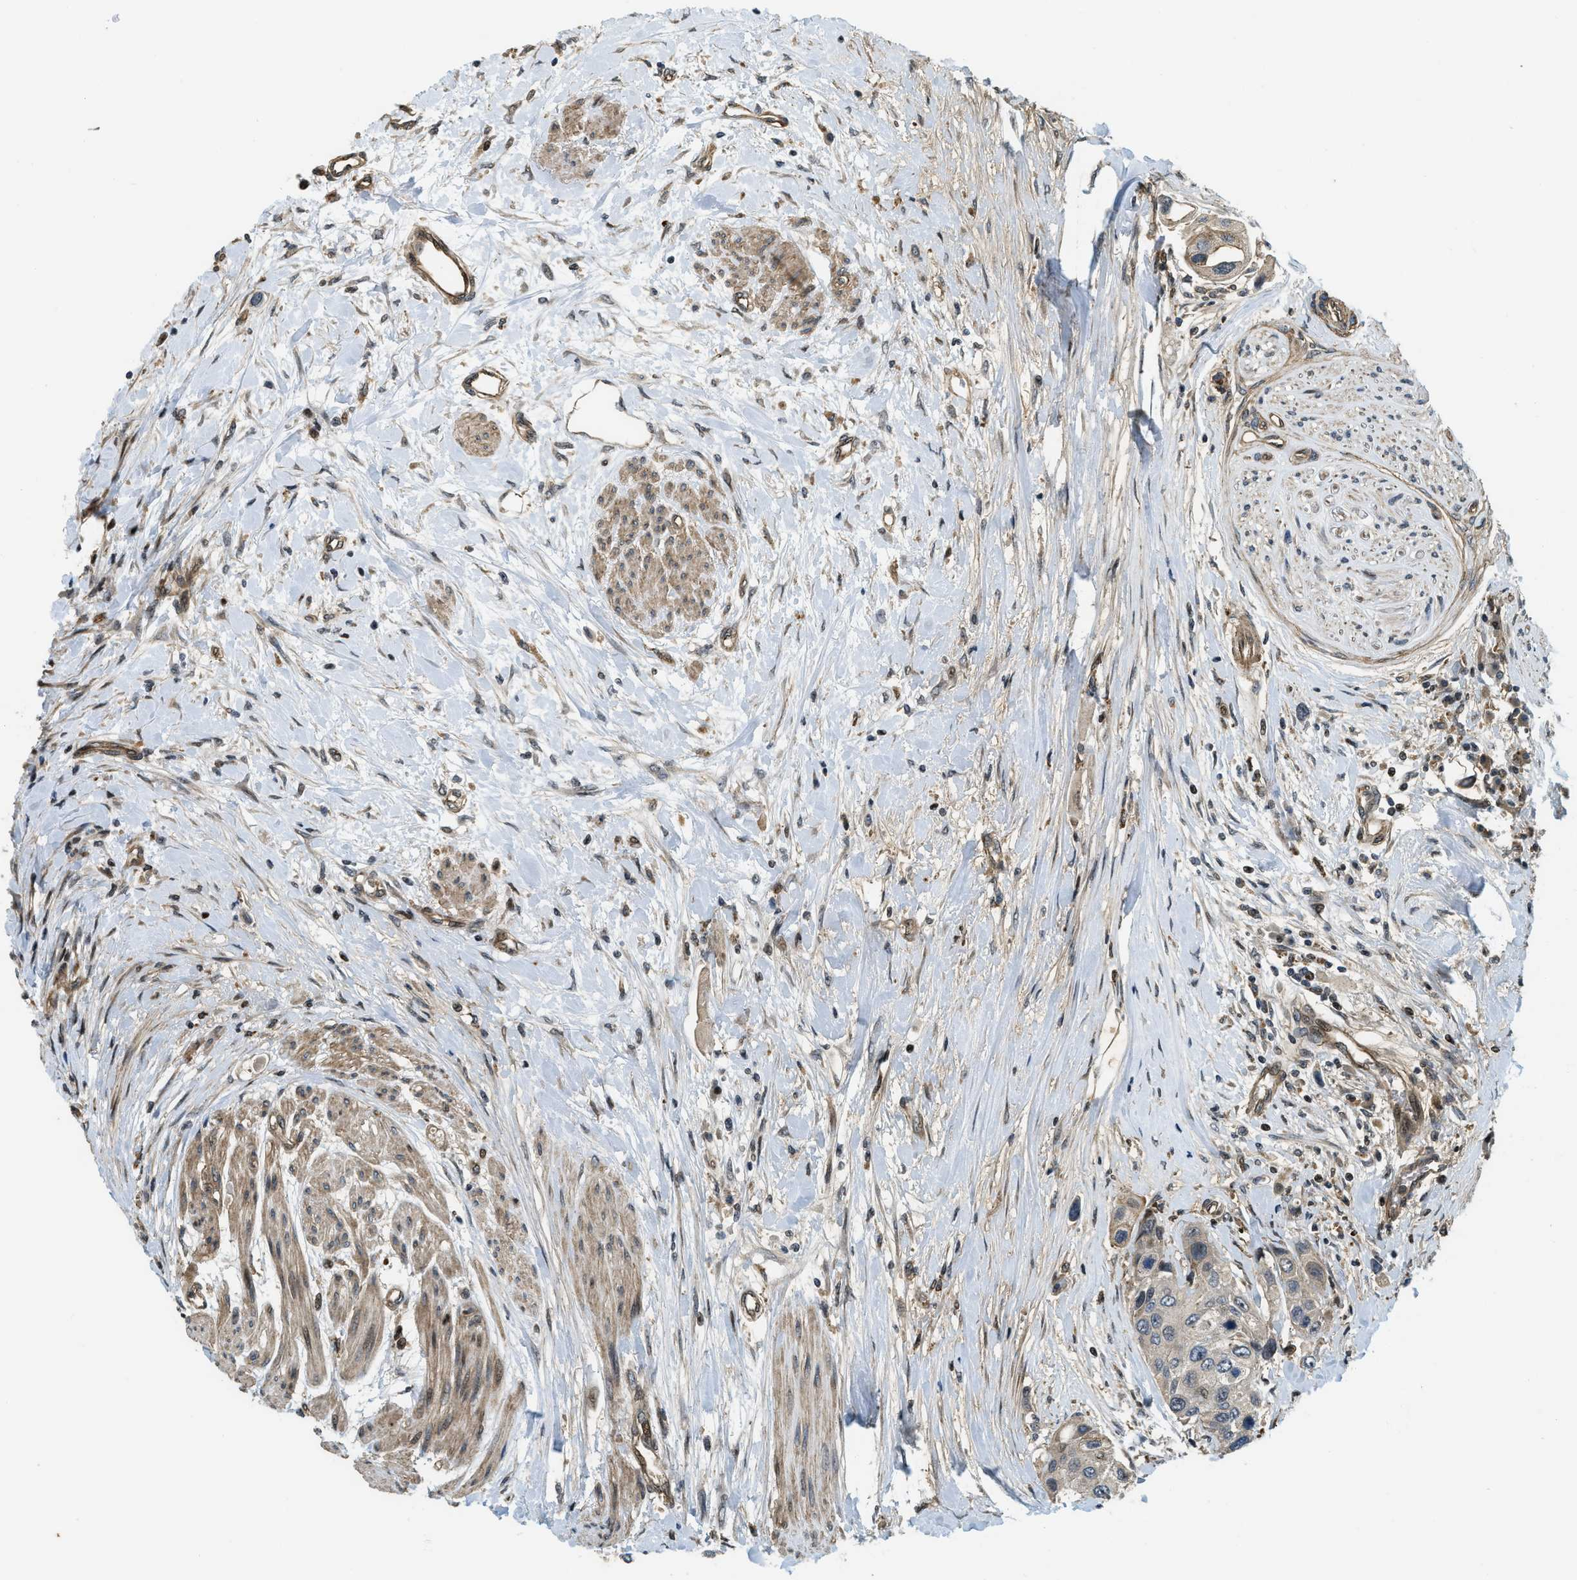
{"staining": {"intensity": "weak", "quantity": "<25%", "location": "cytoplasmic/membranous"}, "tissue": "urothelial cancer", "cell_type": "Tumor cells", "image_type": "cancer", "snomed": [{"axis": "morphology", "description": "Urothelial carcinoma, High grade"}, {"axis": "topography", "description": "Urinary bladder"}], "caption": "A histopathology image of human high-grade urothelial carcinoma is negative for staining in tumor cells.", "gene": "LTA4H", "patient": {"sex": "female", "age": 56}}